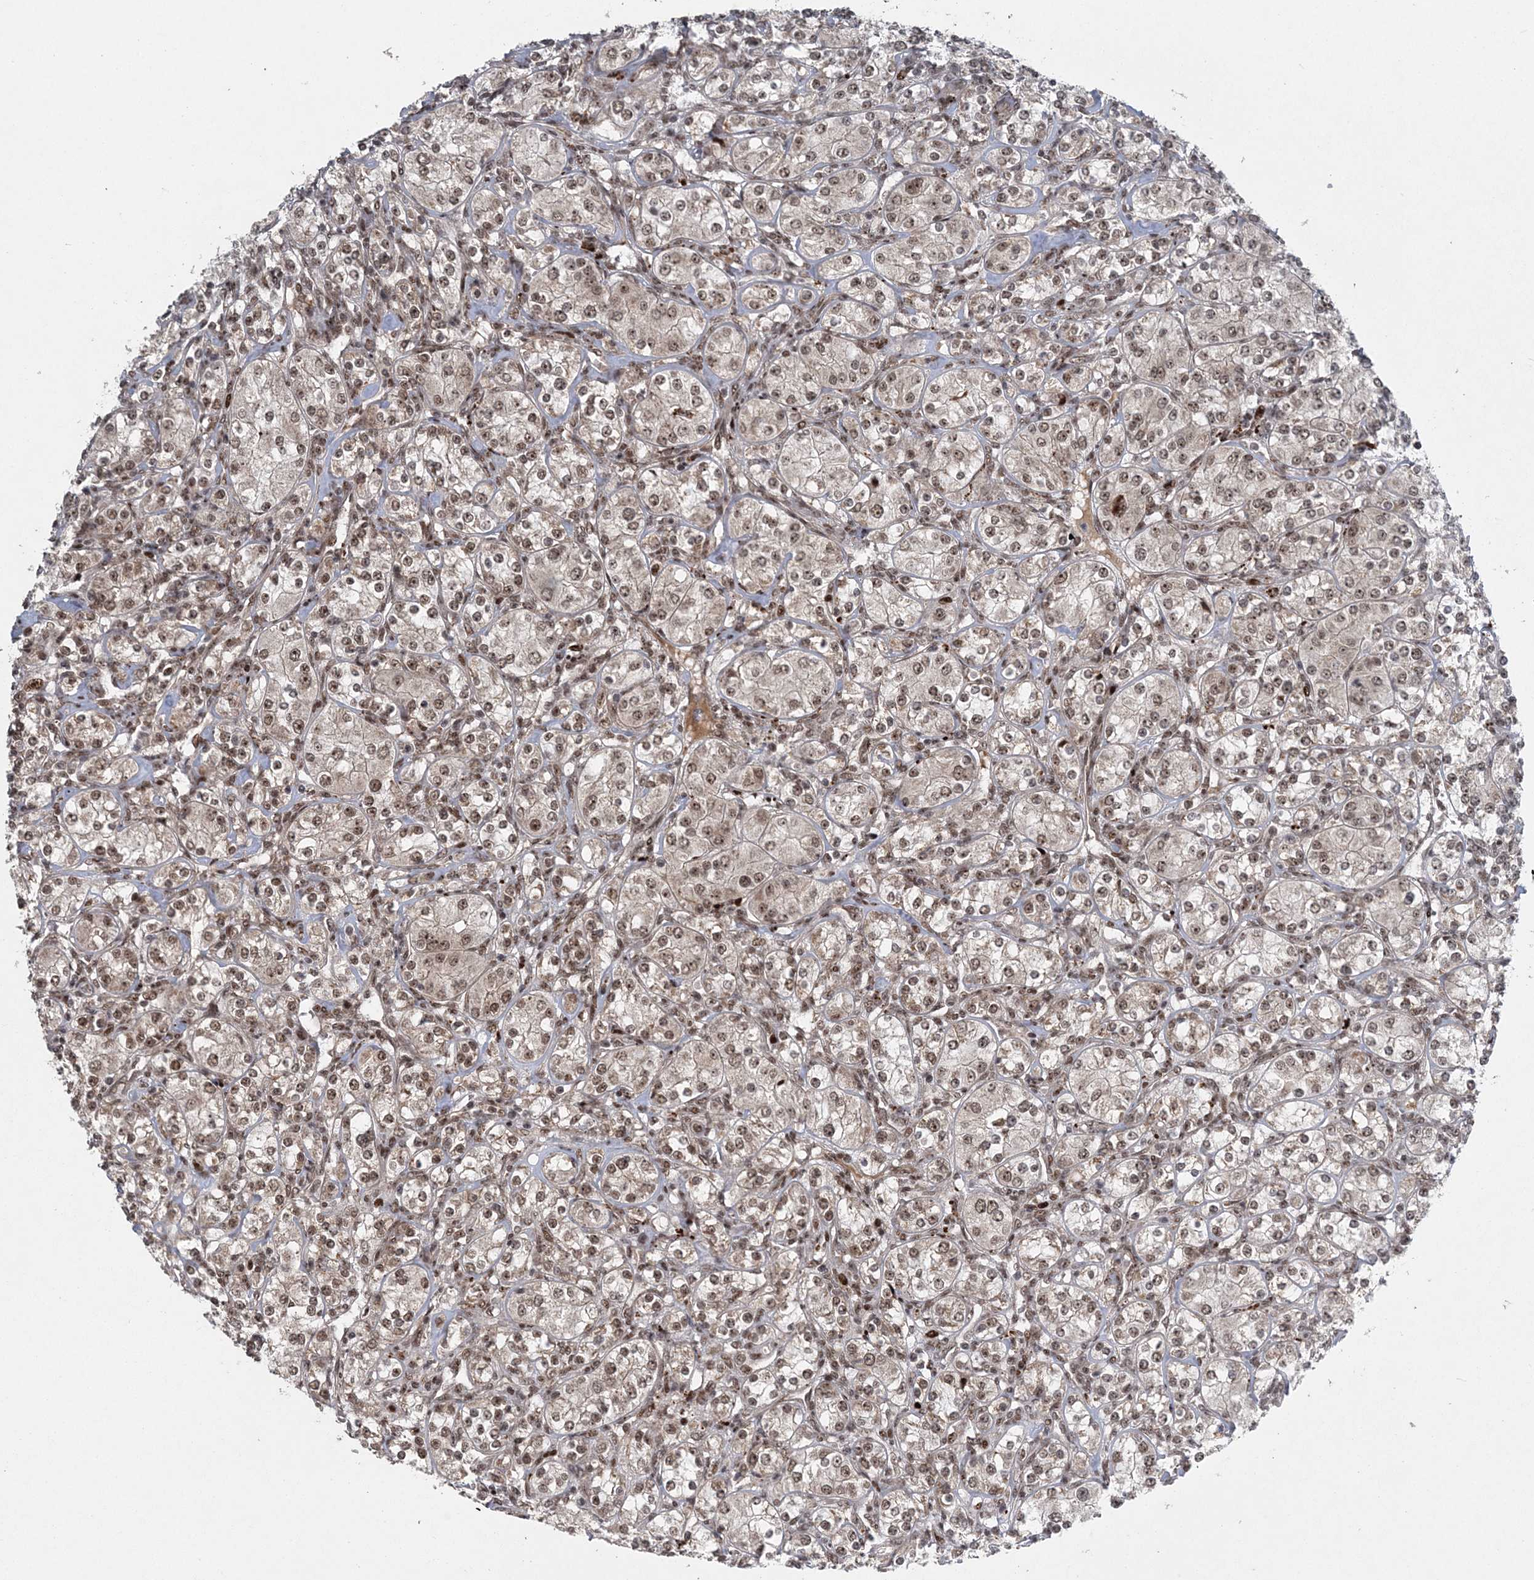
{"staining": {"intensity": "moderate", "quantity": ">75%", "location": "nuclear"}, "tissue": "renal cancer", "cell_type": "Tumor cells", "image_type": "cancer", "snomed": [{"axis": "morphology", "description": "Adenocarcinoma, NOS"}, {"axis": "topography", "description": "Kidney"}], "caption": "Approximately >75% of tumor cells in renal cancer (adenocarcinoma) show moderate nuclear protein staining as visualized by brown immunohistochemical staining.", "gene": "CWC22", "patient": {"sex": "male", "age": 77}}